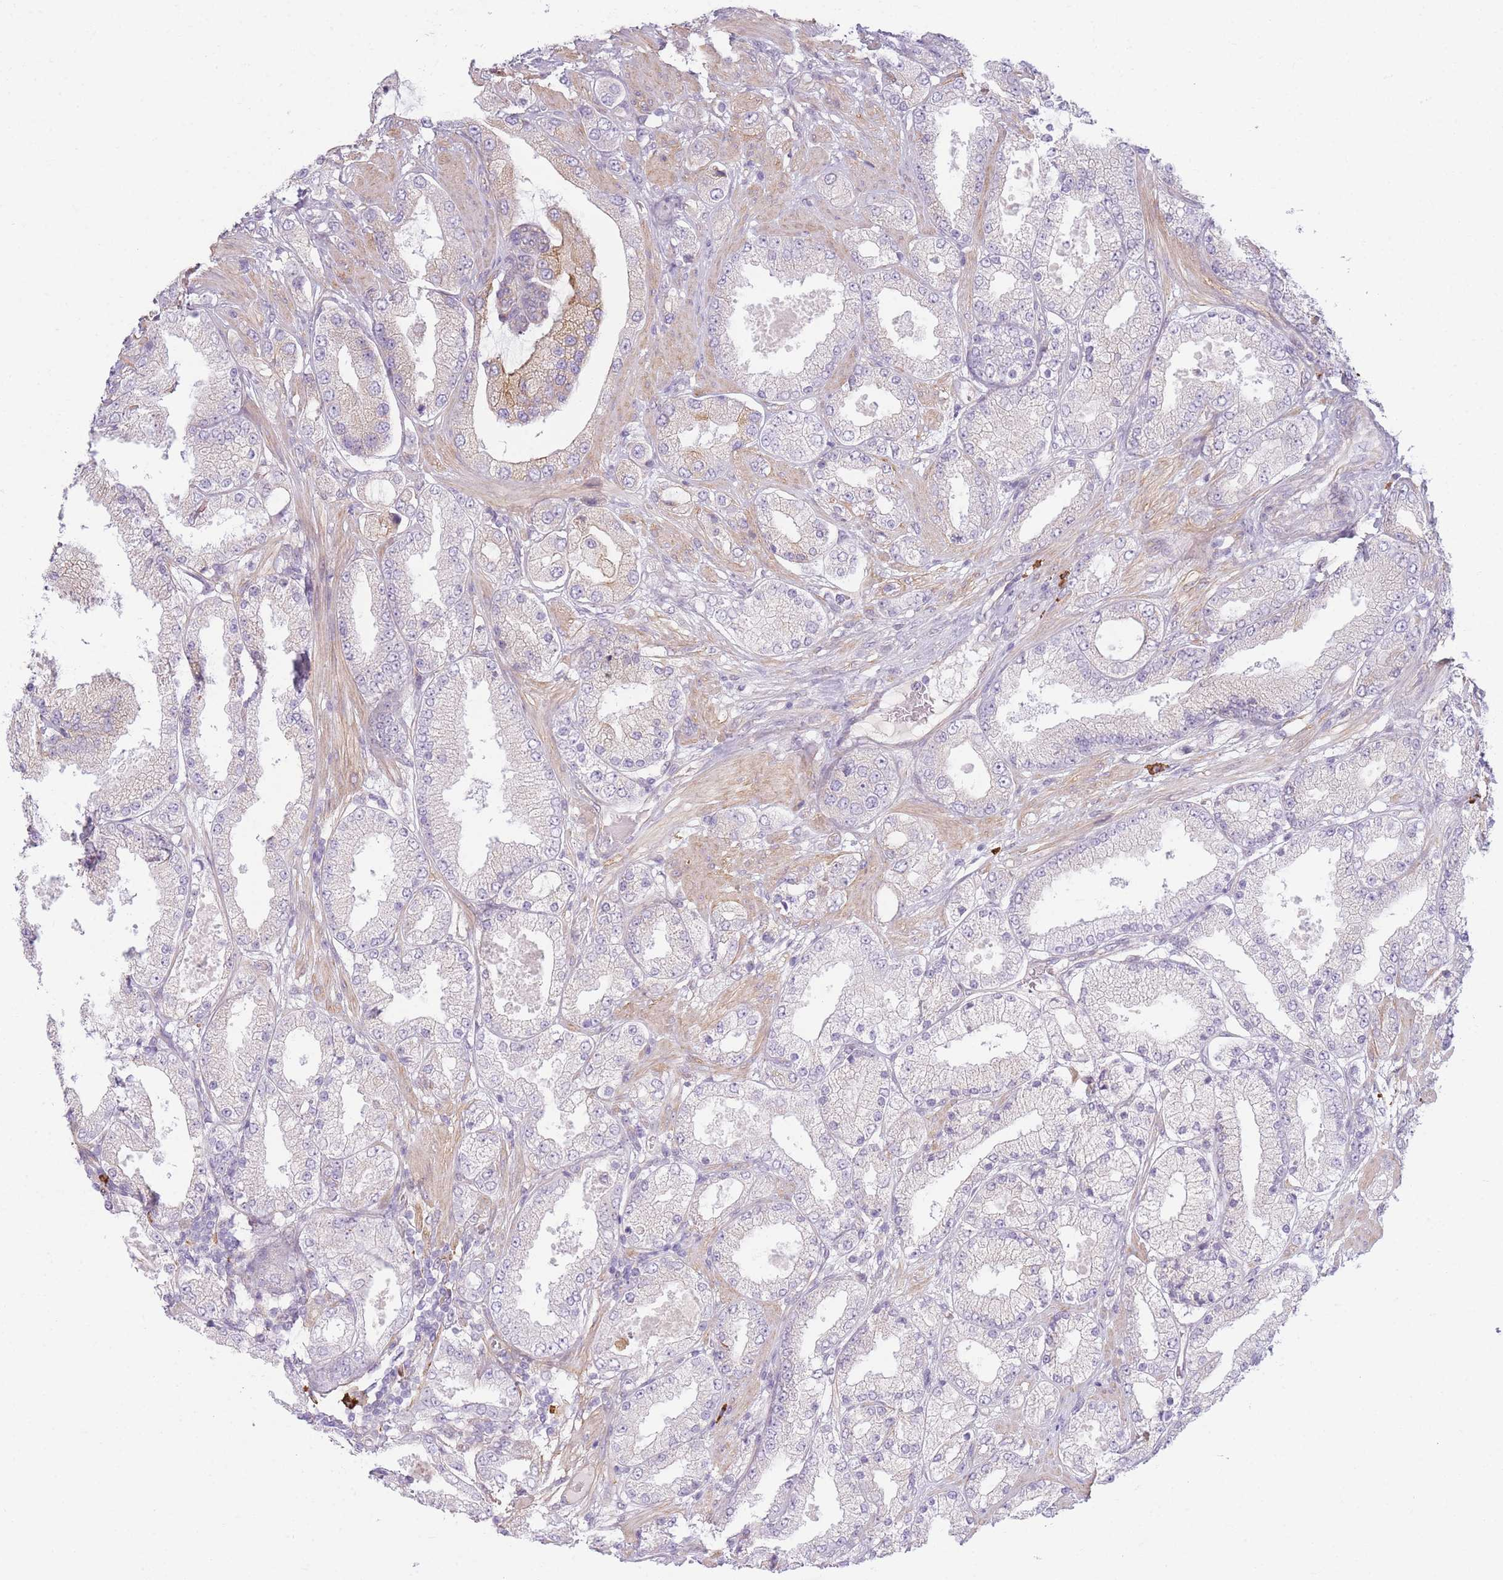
{"staining": {"intensity": "negative", "quantity": "none", "location": "none"}, "tissue": "prostate cancer", "cell_type": "Tumor cells", "image_type": "cancer", "snomed": [{"axis": "morphology", "description": "Adenocarcinoma, High grade"}, {"axis": "topography", "description": "Prostate"}], "caption": "A high-resolution histopathology image shows immunohistochemistry (IHC) staining of adenocarcinoma (high-grade) (prostate), which demonstrates no significant staining in tumor cells.", "gene": "PLEKHG2", "patient": {"sex": "male", "age": 68}}